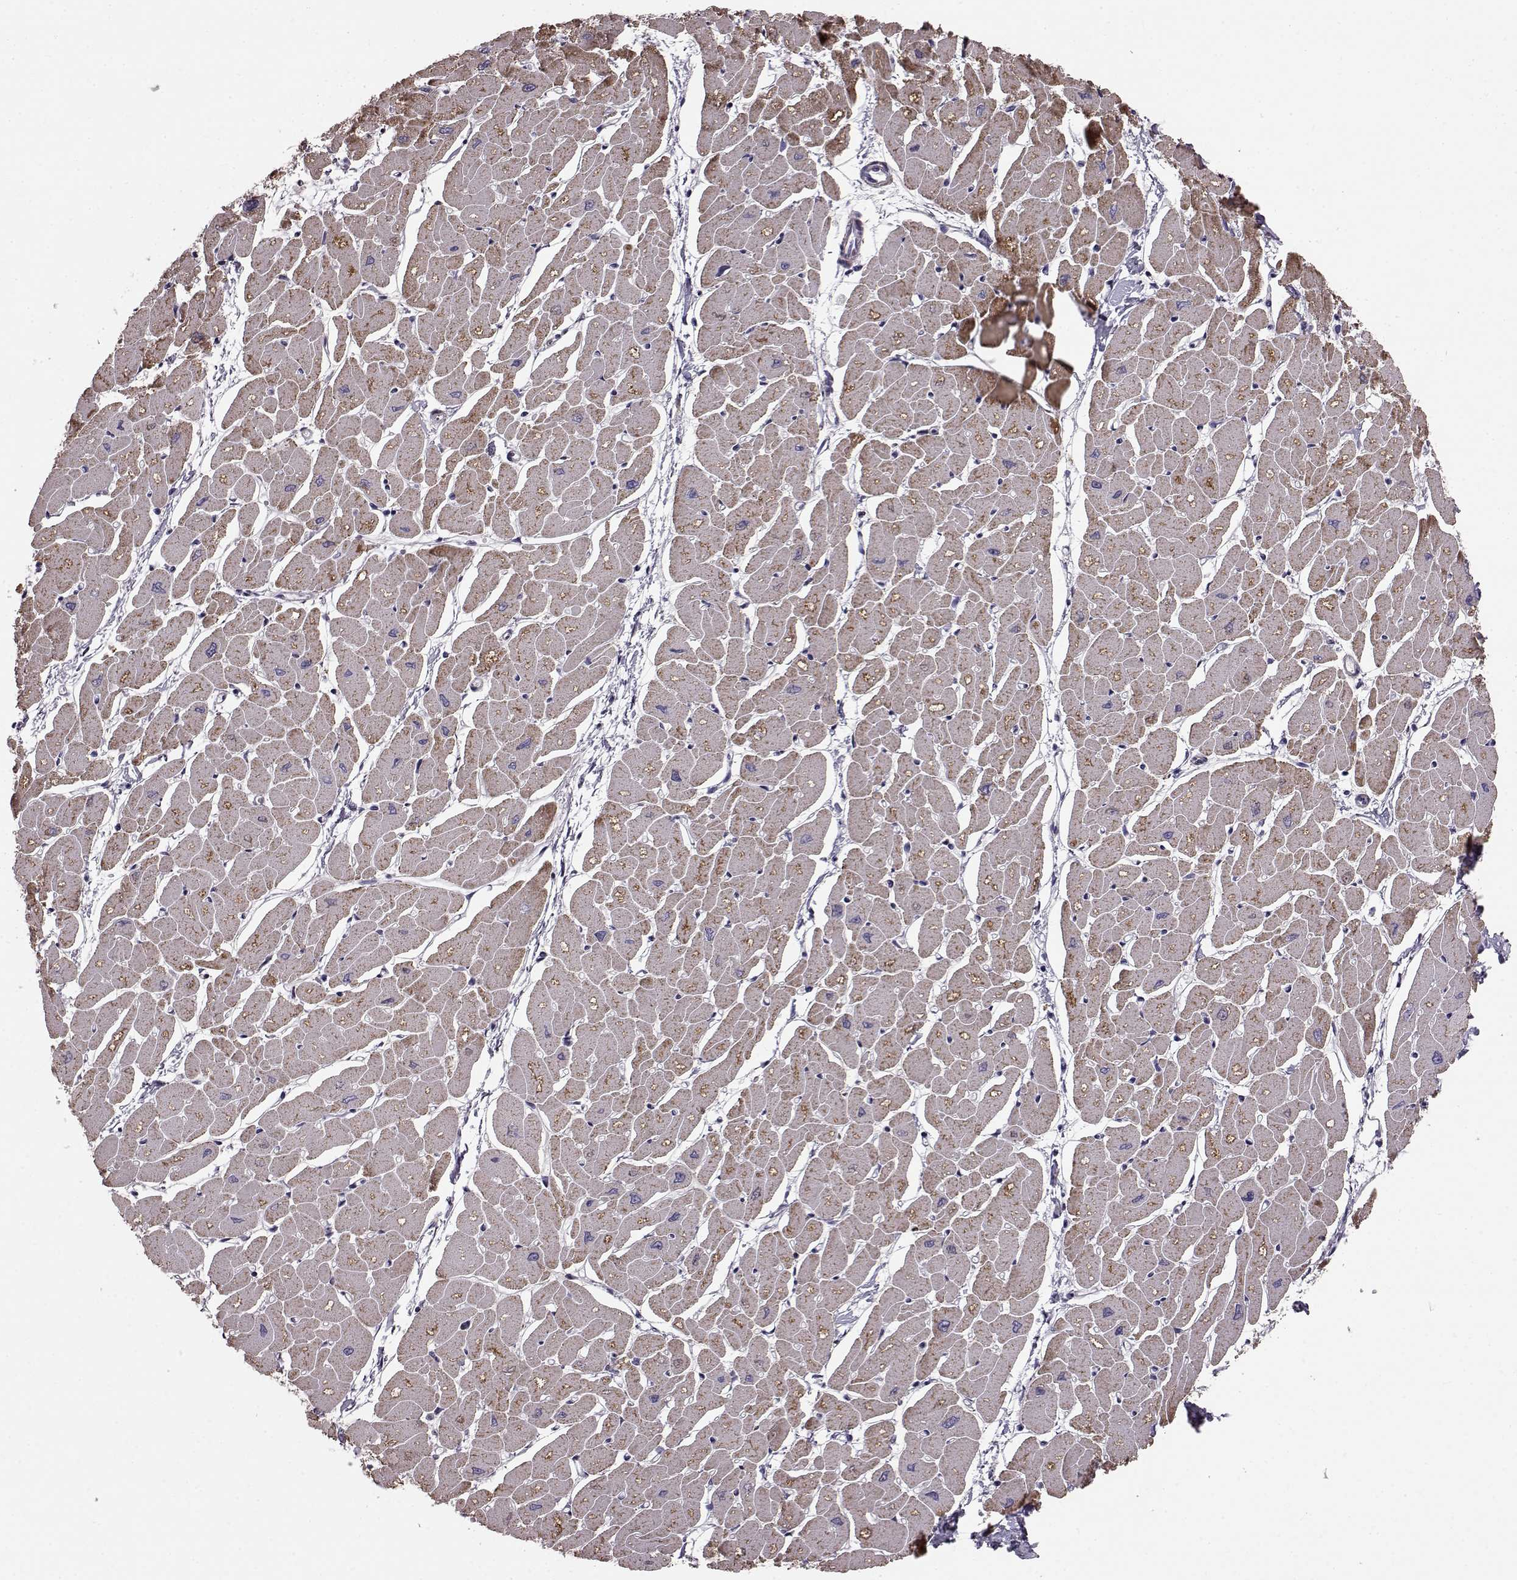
{"staining": {"intensity": "moderate", "quantity": ">75%", "location": "cytoplasmic/membranous"}, "tissue": "heart muscle", "cell_type": "Cardiomyocytes", "image_type": "normal", "snomed": [{"axis": "morphology", "description": "Normal tissue, NOS"}, {"axis": "topography", "description": "Heart"}], "caption": "Approximately >75% of cardiomyocytes in normal heart muscle exhibit moderate cytoplasmic/membranous protein positivity as visualized by brown immunohistochemical staining.", "gene": "ATP5MF", "patient": {"sex": "male", "age": 57}}